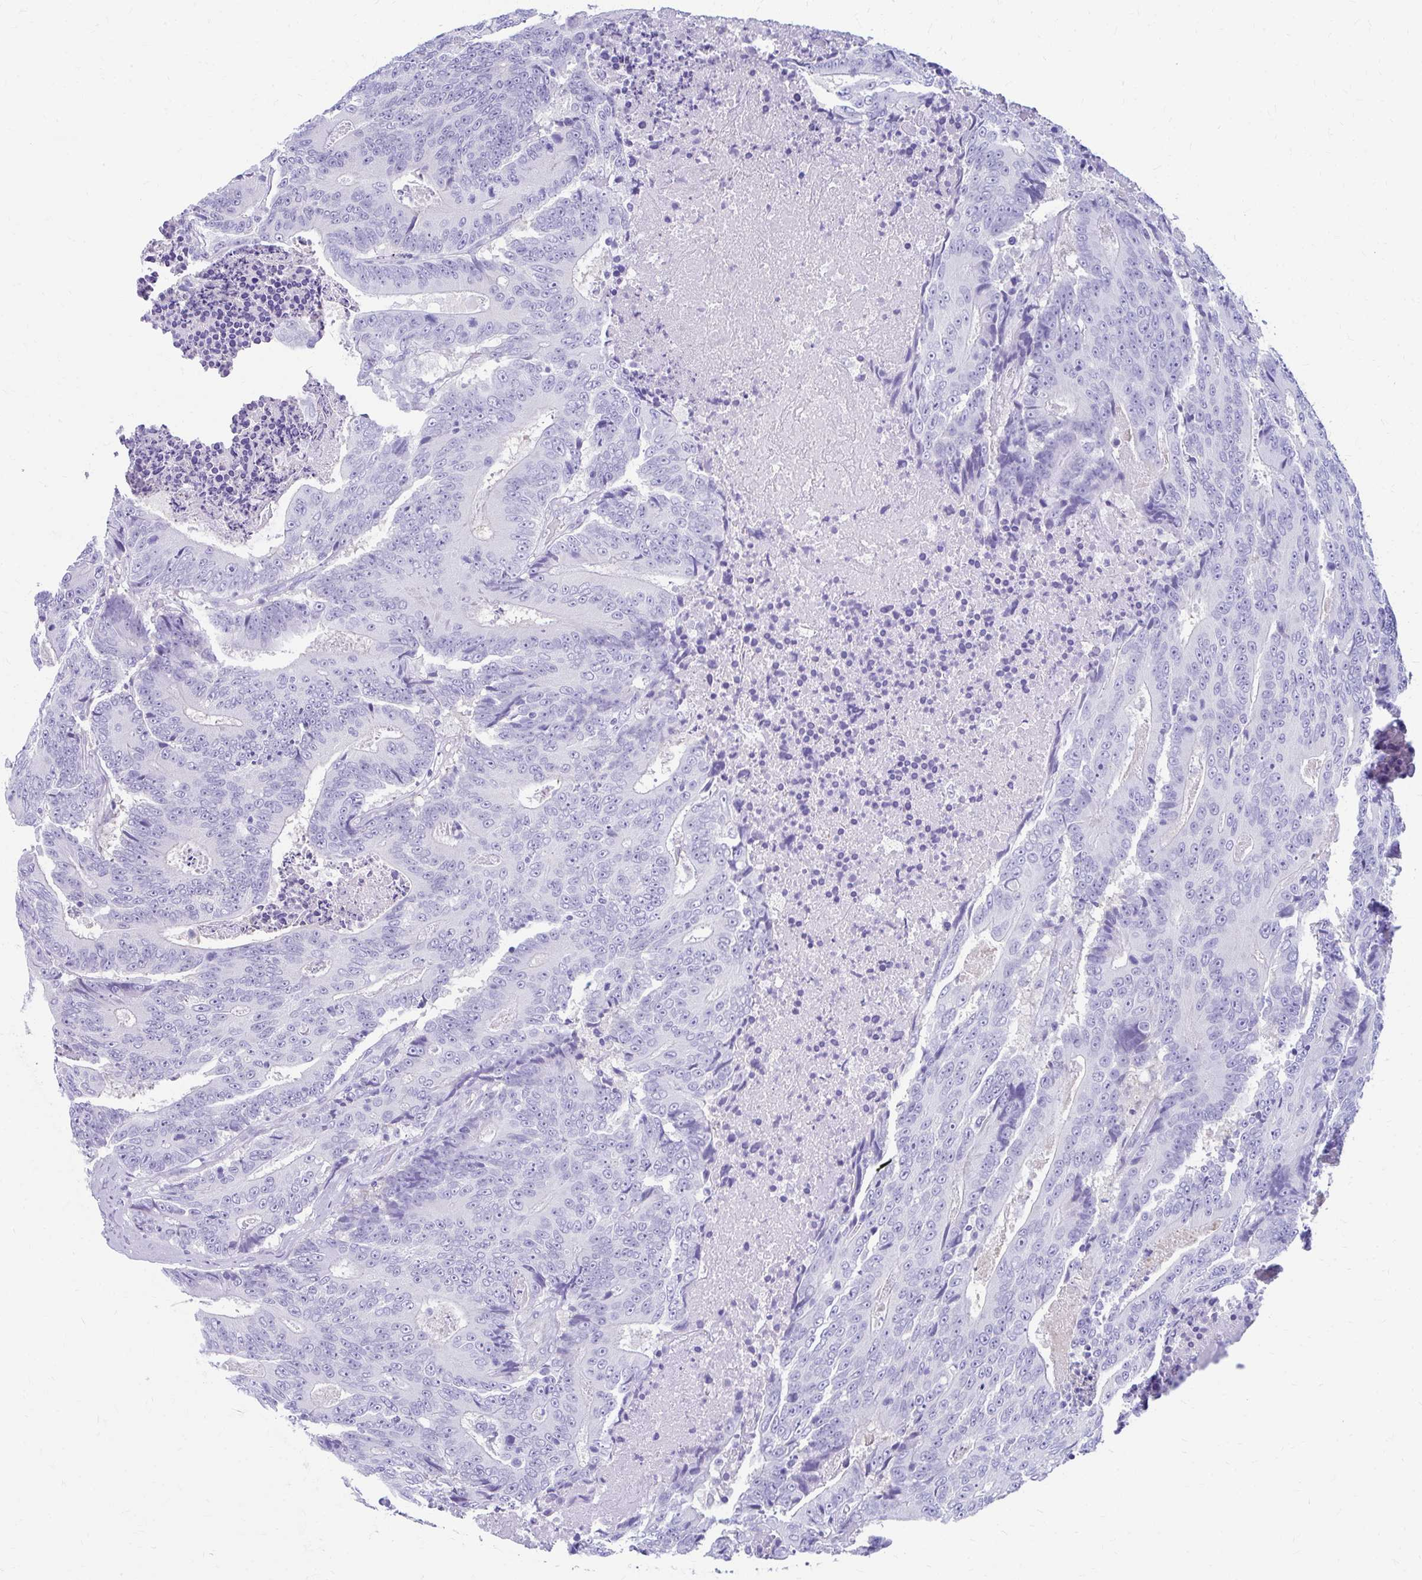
{"staining": {"intensity": "negative", "quantity": "none", "location": "none"}, "tissue": "colorectal cancer", "cell_type": "Tumor cells", "image_type": "cancer", "snomed": [{"axis": "morphology", "description": "Adenocarcinoma, NOS"}, {"axis": "topography", "description": "Colon"}], "caption": "Immunohistochemical staining of colorectal adenocarcinoma demonstrates no significant expression in tumor cells.", "gene": "NSG2", "patient": {"sex": "male", "age": 83}}